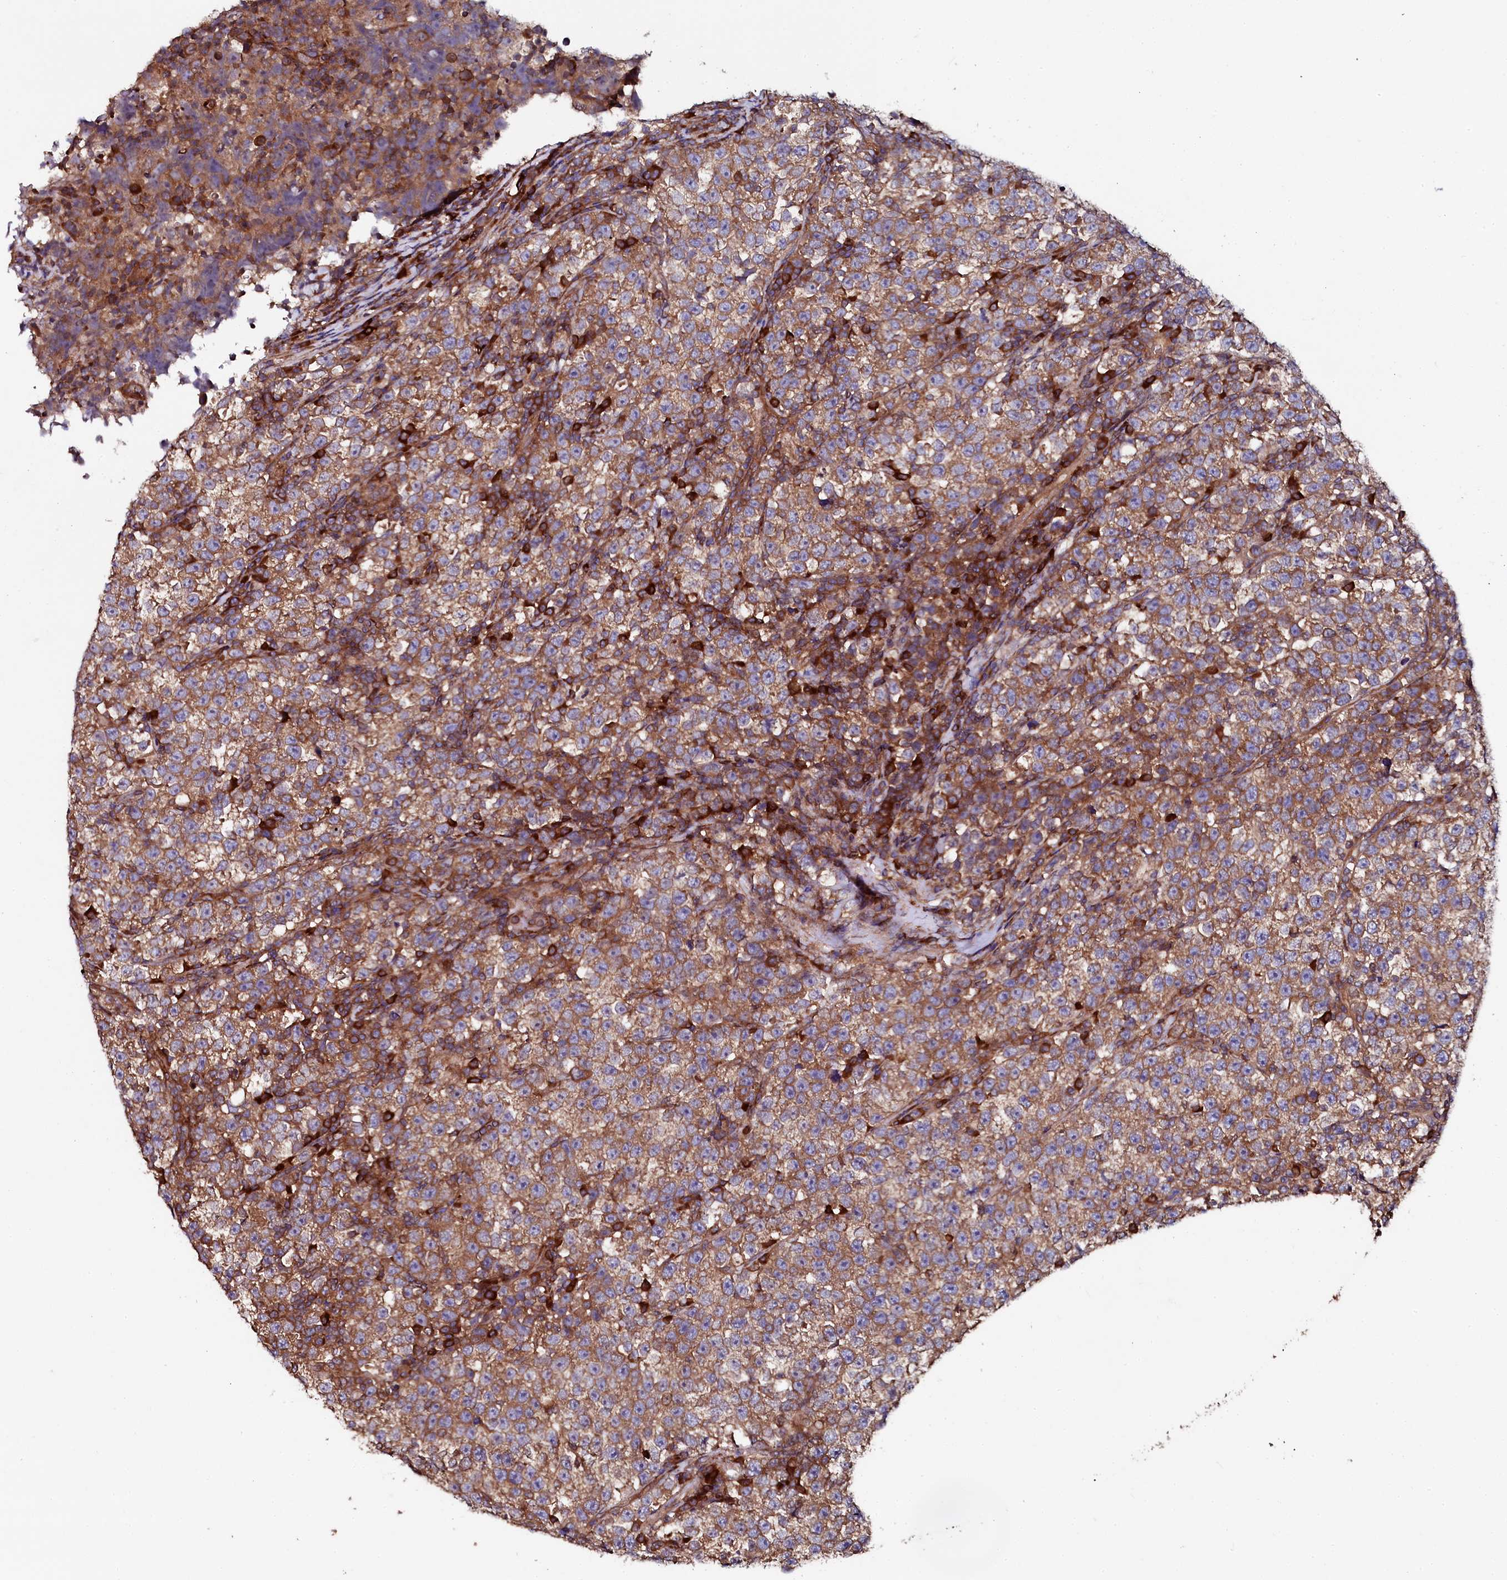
{"staining": {"intensity": "moderate", "quantity": ">75%", "location": "cytoplasmic/membranous"}, "tissue": "testis cancer", "cell_type": "Tumor cells", "image_type": "cancer", "snomed": [{"axis": "morphology", "description": "Normal tissue, NOS"}, {"axis": "morphology", "description": "Seminoma, NOS"}, {"axis": "topography", "description": "Testis"}], "caption": "Tumor cells display medium levels of moderate cytoplasmic/membranous expression in about >75% of cells in human seminoma (testis).", "gene": "USPL1", "patient": {"sex": "male", "age": 43}}